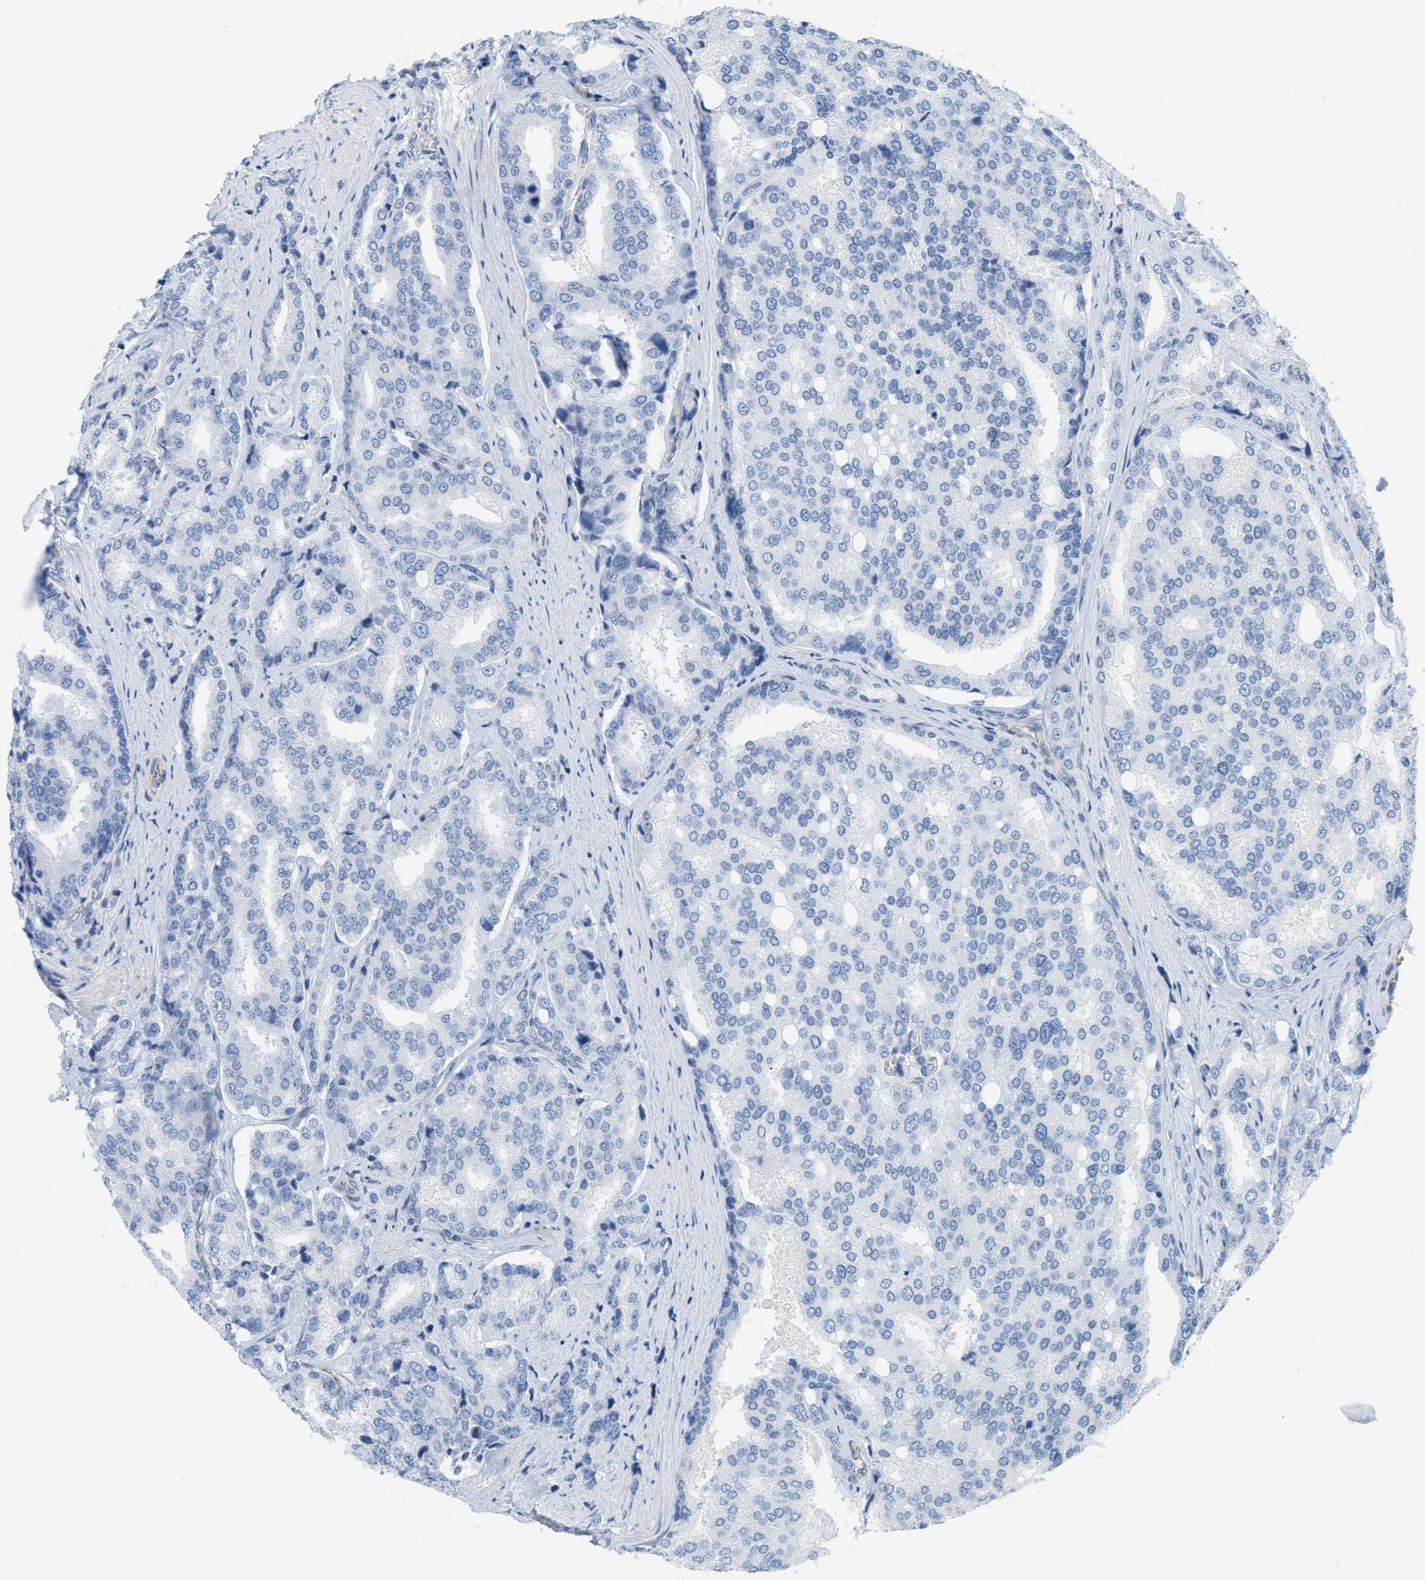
{"staining": {"intensity": "negative", "quantity": "none", "location": "none"}, "tissue": "prostate cancer", "cell_type": "Tumor cells", "image_type": "cancer", "snomed": [{"axis": "morphology", "description": "Adenocarcinoma, High grade"}, {"axis": "topography", "description": "Prostate"}], "caption": "This is an IHC image of prostate cancer (high-grade adenocarcinoma). There is no positivity in tumor cells.", "gene": "SLC12A1", "patient": {"sex": "male", "age": 50}}